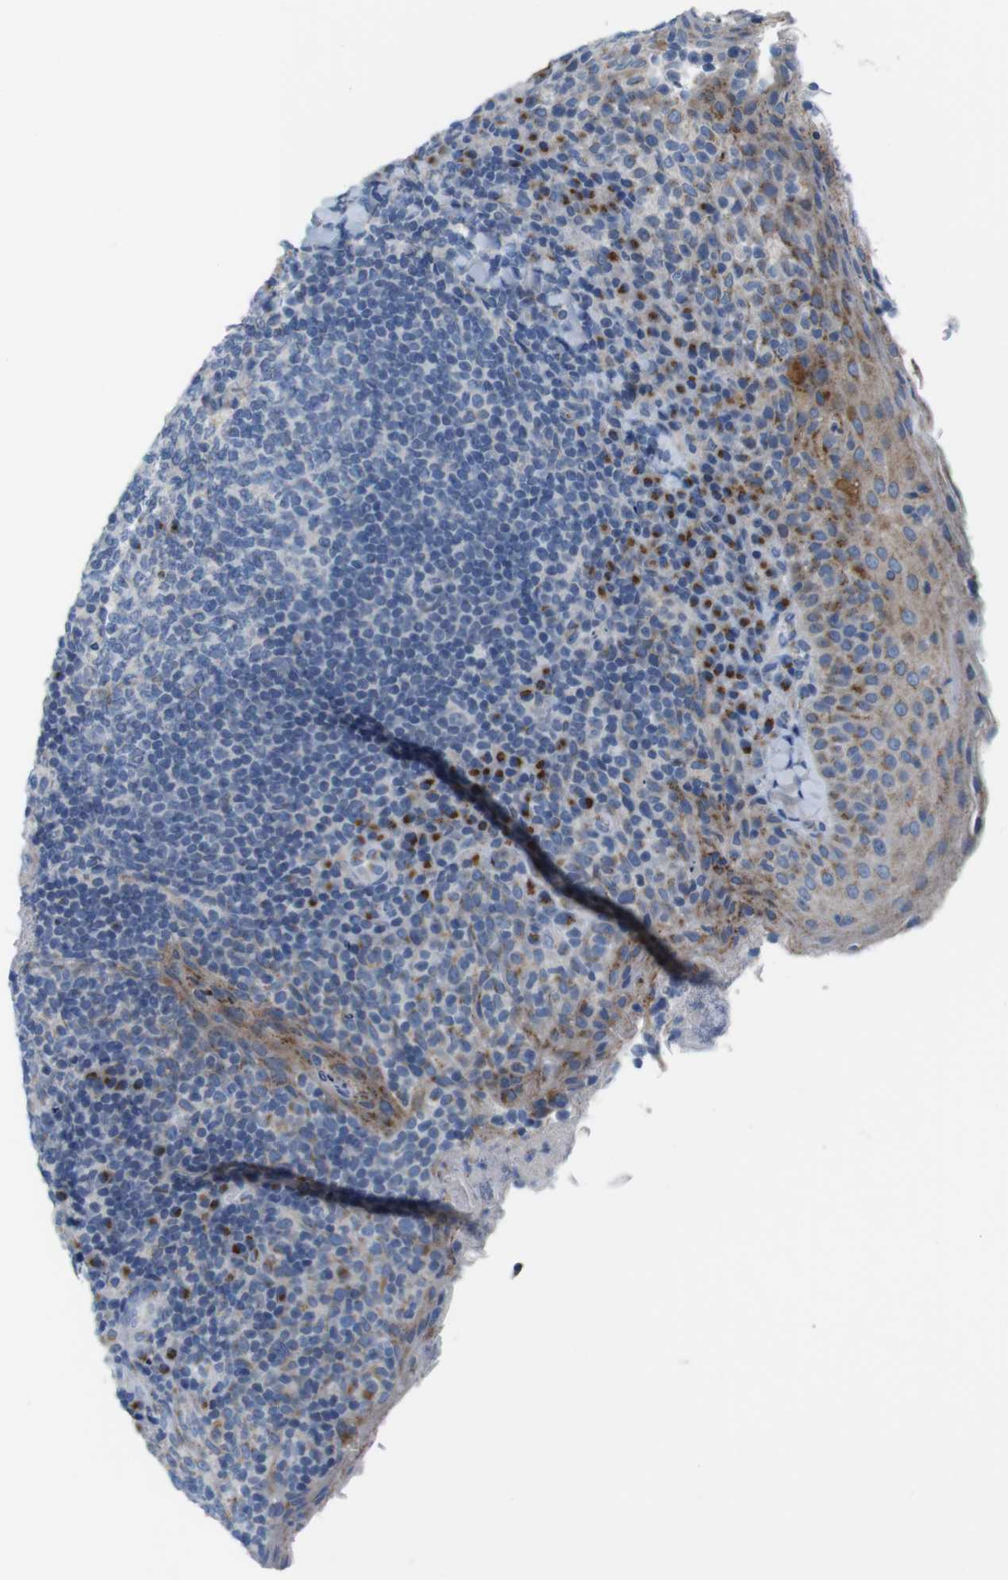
{"staining": {"intensity": "moderate", "quantity": "<25%", "location": "cytoplasmic/membranous"}, "tissue": "tonsil", "cell_type": "Germinal center cells", "image_type": "normal", "snomed": [{"axis": "morphology", "description": "Normal tissue, NOS"}, {"axis": "topography", "description": "Tonsil"}], "caption": "Immunohistochemical staining of normal tonsil reveals <25% levels of moderate cytoplasmic/membranous protein staining in about <25% of germinal center cells.", "gene": "GOLGA2", "patient": {"sex": "male", "age": 17}}